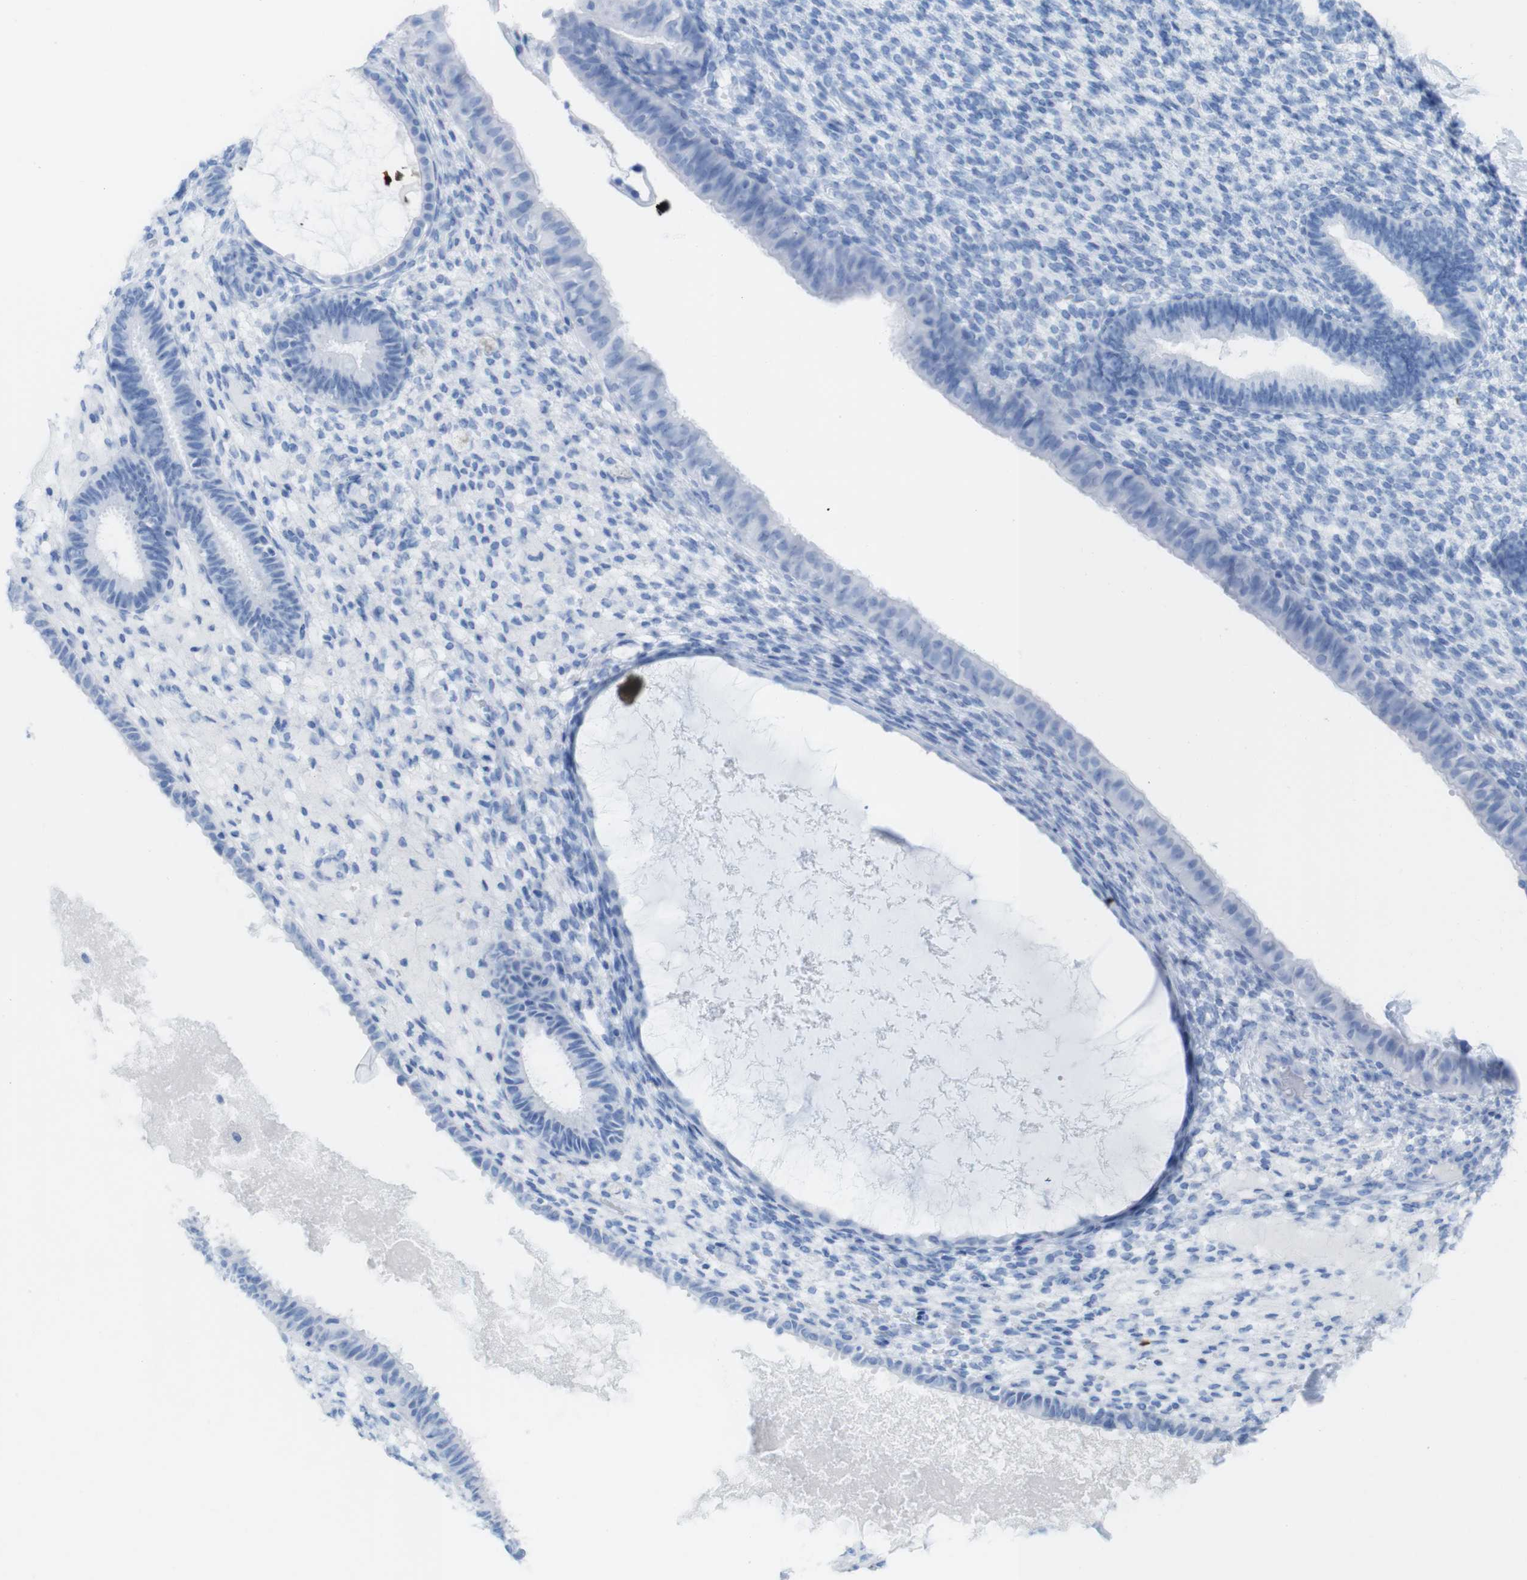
{"staining": {"intensity": "negative", "quantity": "none", "location": "none"}, "tissue": "endometrium", "cell_type": "Cells in endometrial stroma", "image_type": "normal", "snomed": [{"axis": "morphology", "description": "Normal tissue, NOS"}, {"axis": "topography", "description": "Endometrium"}], "caption": "Immunohistochemical staining of normal human endometrium exhibits no significant staining in cells in endometrial stroma.", "gene": "MYH7", "patient": {"sex": "female", "age": 61}}